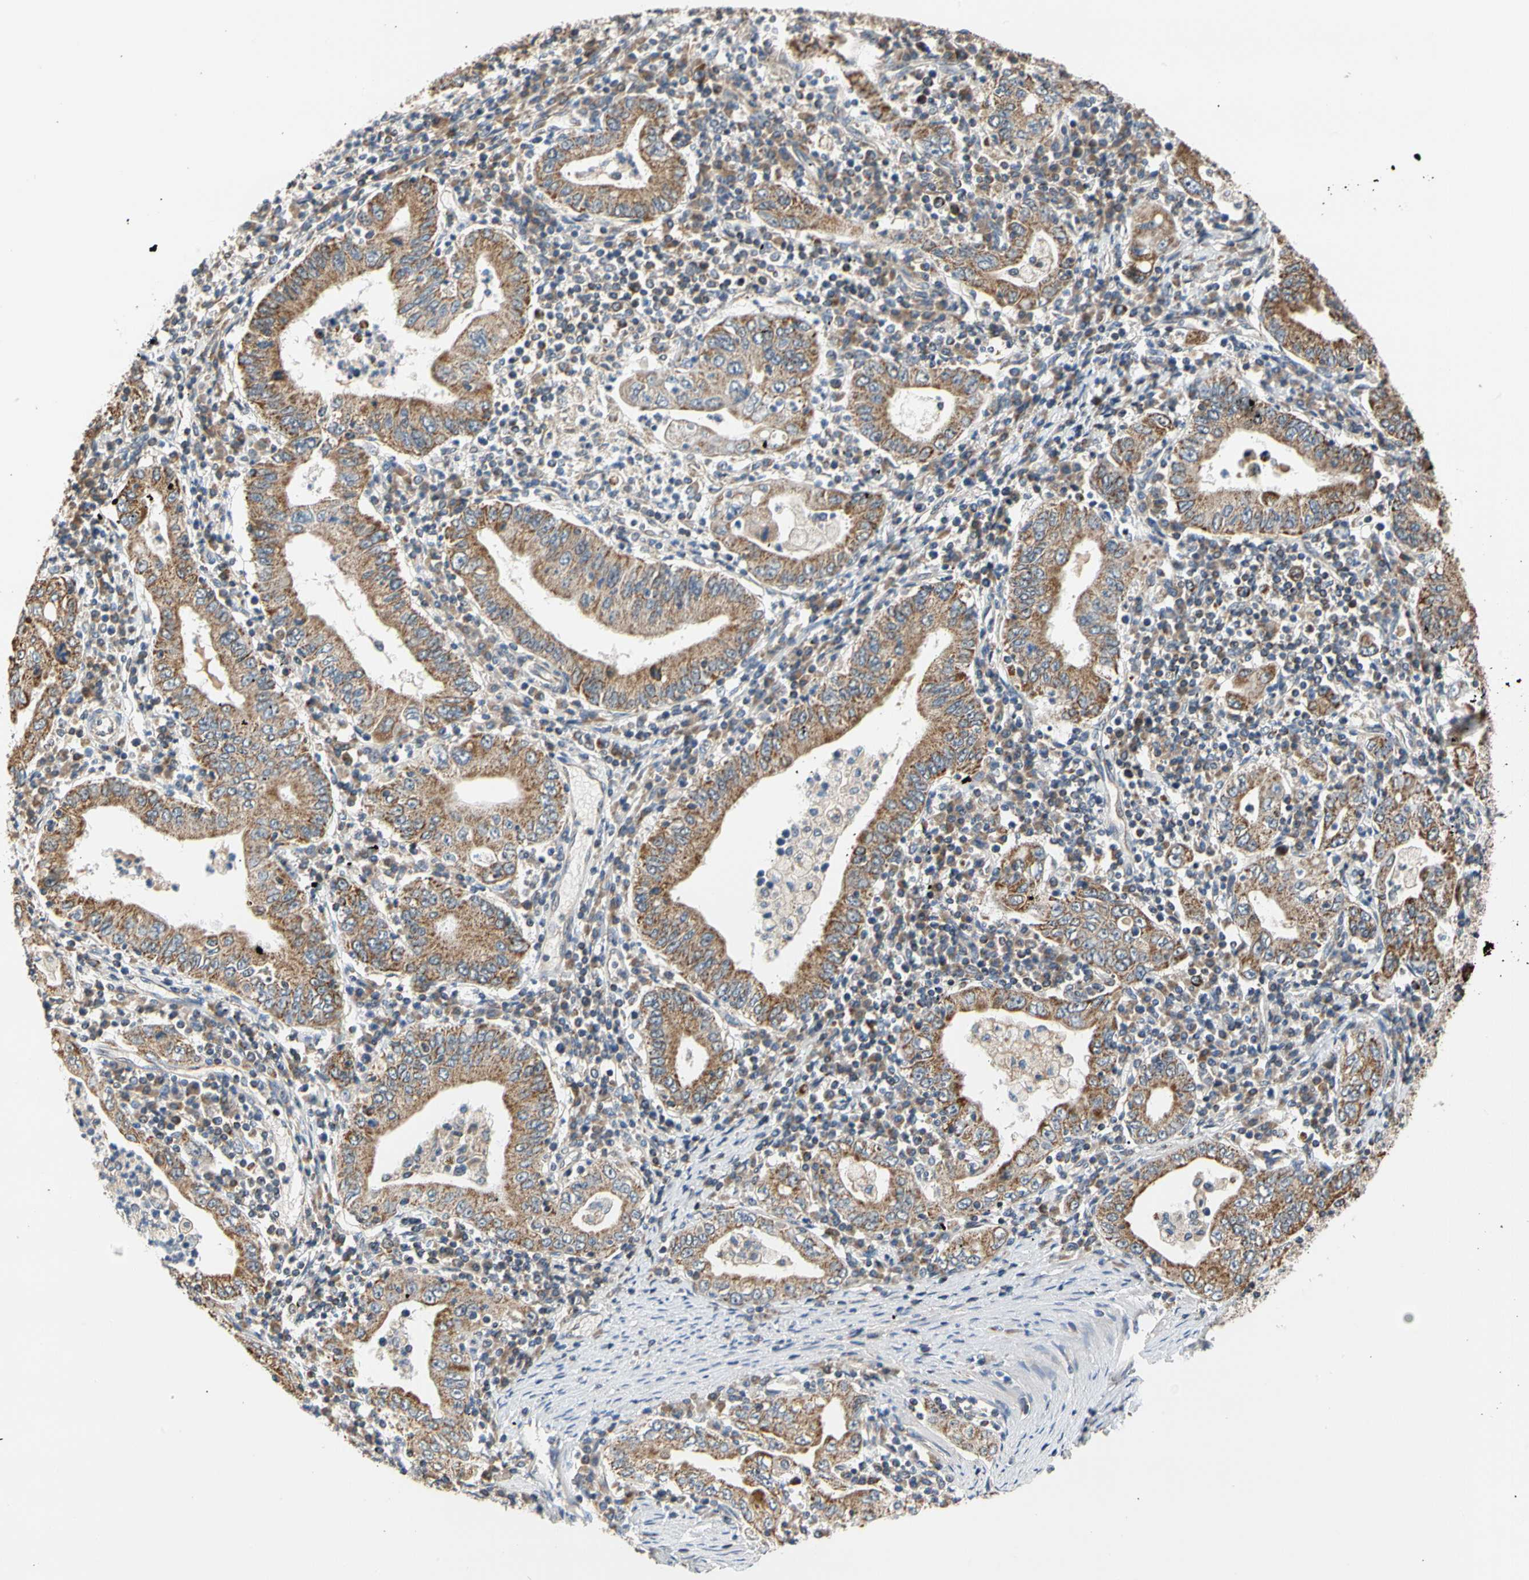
{"staining": {"intensity": "moderate", "quantity": ">75%", "location": "cytoplasmic/membranous"}, "tissue": "stomach cancer", "cell_type": "Tumor cells", "image_type": "cancer", "snomed": [{"axis": "morphology", "description": "Normal tissue, NOS"}, {"axis": "morphology", "description": "Adenocarcinoma, NOS"}, {"axis": "topography", "description": "Esophagus"}, {"axis": "topography", "description": "Stomach, upper"}, {"axis": "topography", "description": "Peripheral nerve tissue"}], "caption": "The photomicrograph displays a brown stain indicating the presence of a protein in the cytoplasmic/membranous of tumor cells in stomach cancer (adenocarcinoma).", "gene": "KHDC4", "patient": {"sex": "male", "age": 62}}